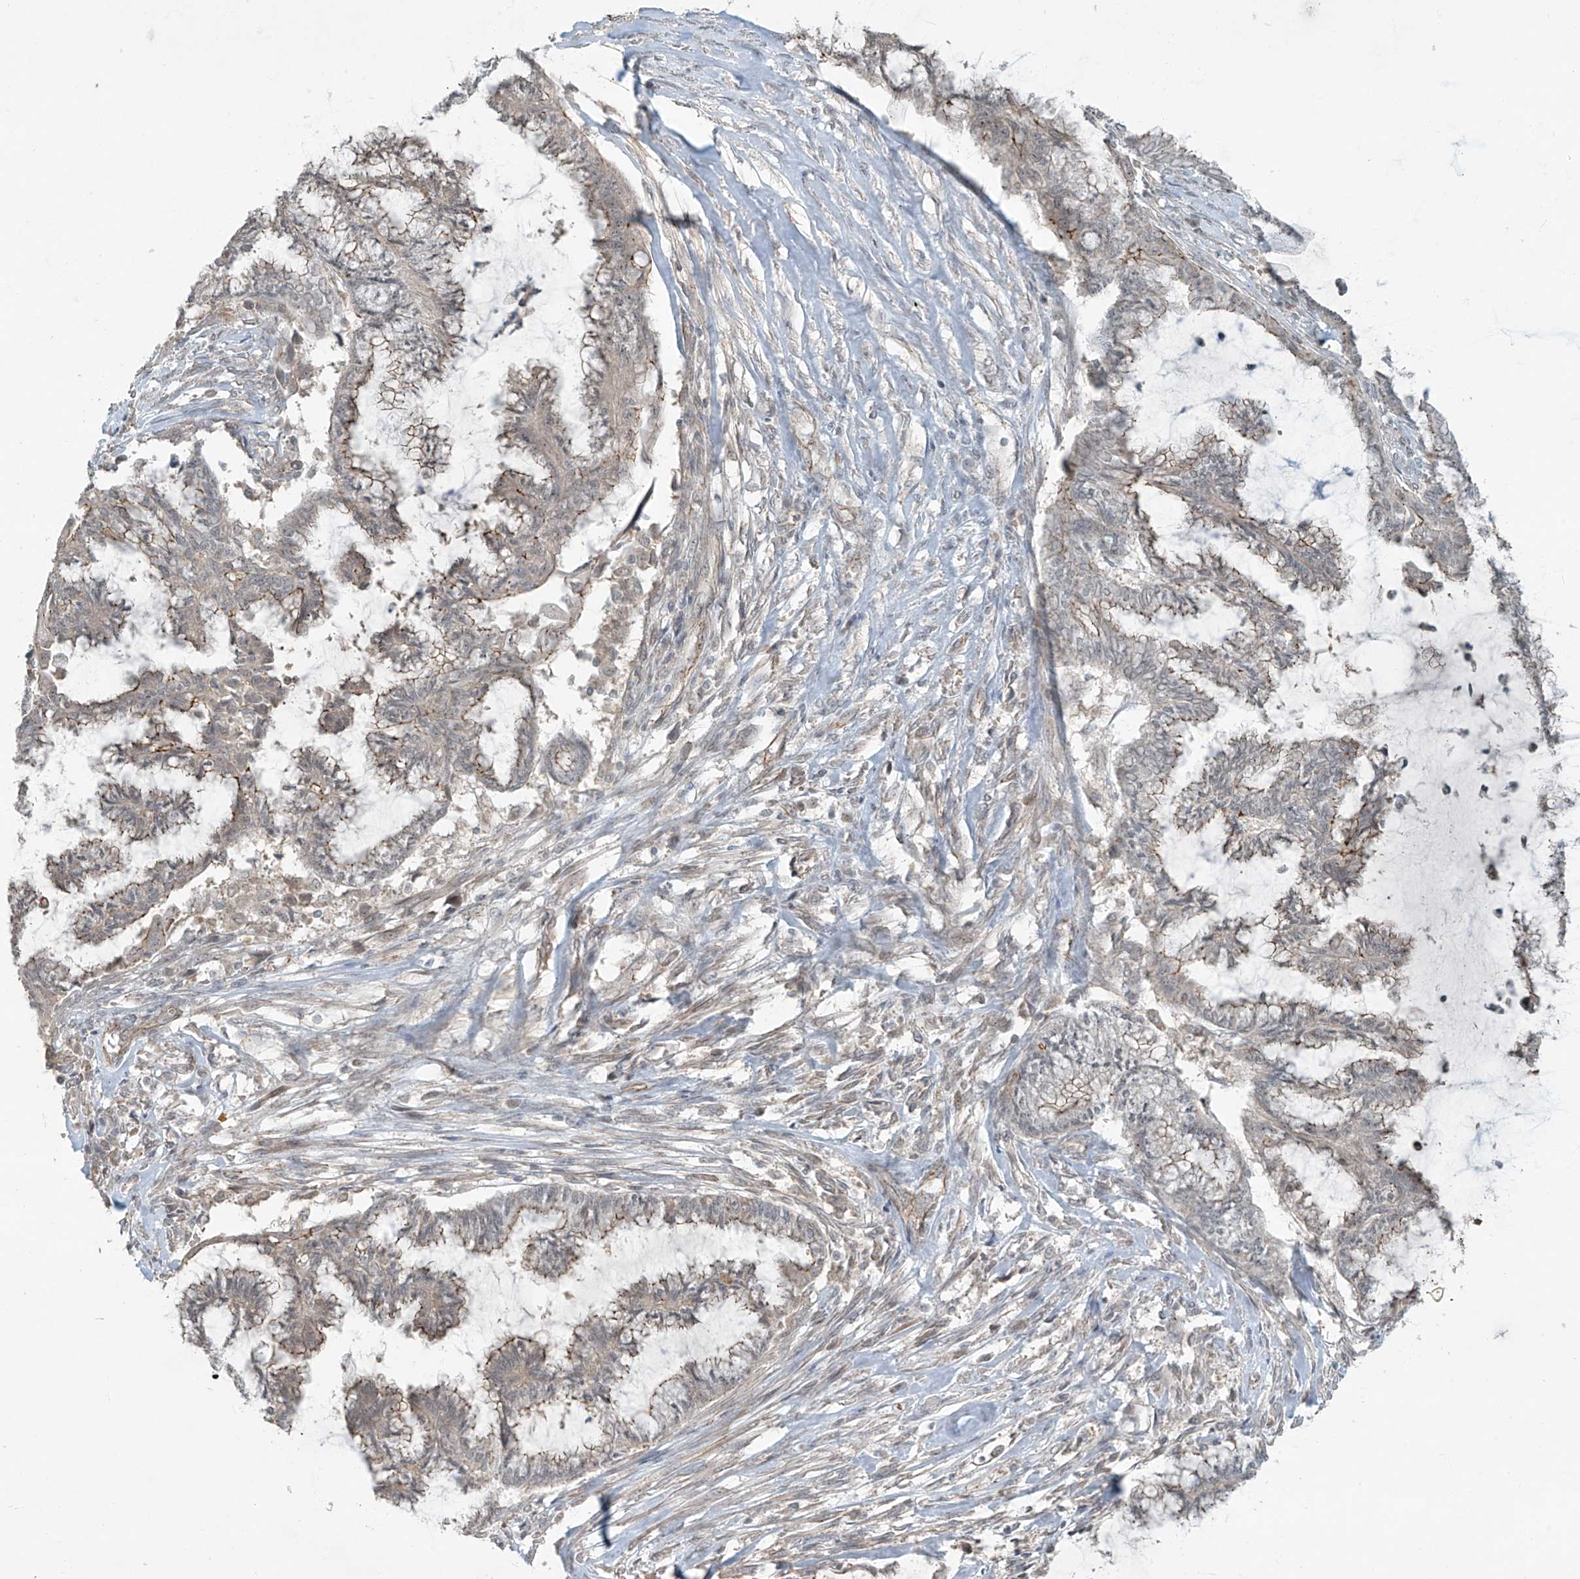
{"staining": {"intensity": "moderate", "quantity": "25%-75%", "location": "cytoplasmic/membranous"}, "tissue": "endometrial cancer", "cell_type": "Tumor cells", "image_type": "cancer", "snomed": [{"axis": "morphology", "description": "Adenocarcinoma, NOS"}, {"axis": "topography", "description": "Endometrium"}], "caption": "The image demonstrates immunohistochemical staining of adenocarcinoma (endometrial). There is moderate cytoplasmic/membranous expression is appreciated in about 25%-75% of tumor cells.", "gene": "ZNF16", "patient": {"sex": "female", "age": 86}}